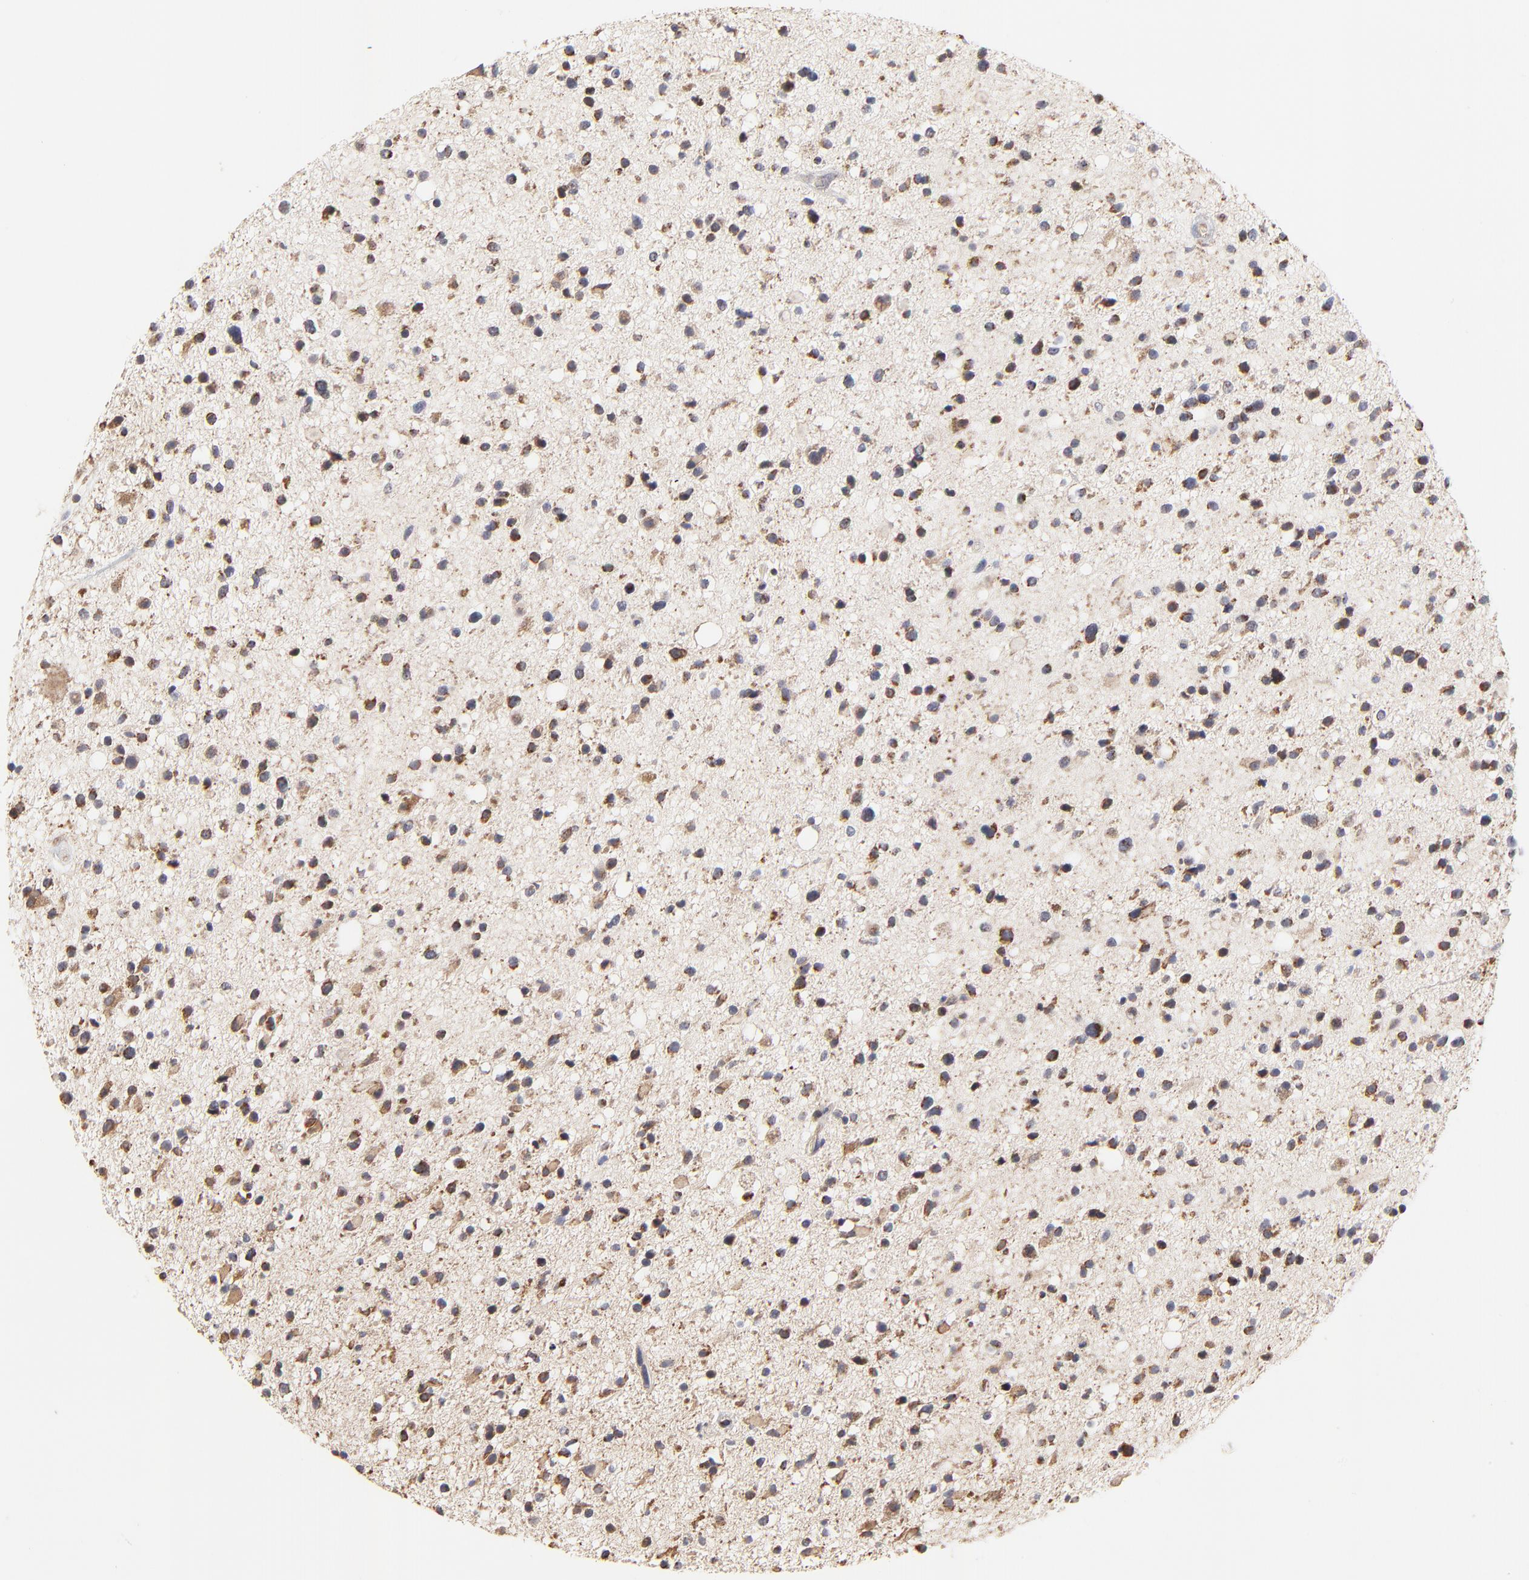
{"staining": {"intensity": "moderate", "quantity": "25%-75%", "location": "cytoplasmic/membranous"}, "tissue": "glioma", "cell_type": "Tumor cells", "image_type": "cancer", "snomed": [{"axis": "morphology", "description": "Glioma, malignant, High grade"}, {"axis": "topography", "description": "Brain"}], "caption": "Protein expression analysis of high-grade glioma (malignant) exhibits moderate cytoplasmic/membranous expression in approximately 25%-75% of tumor cells.", "gene": "ZNF550", "patient": {"sex": "male", "age": 33}}